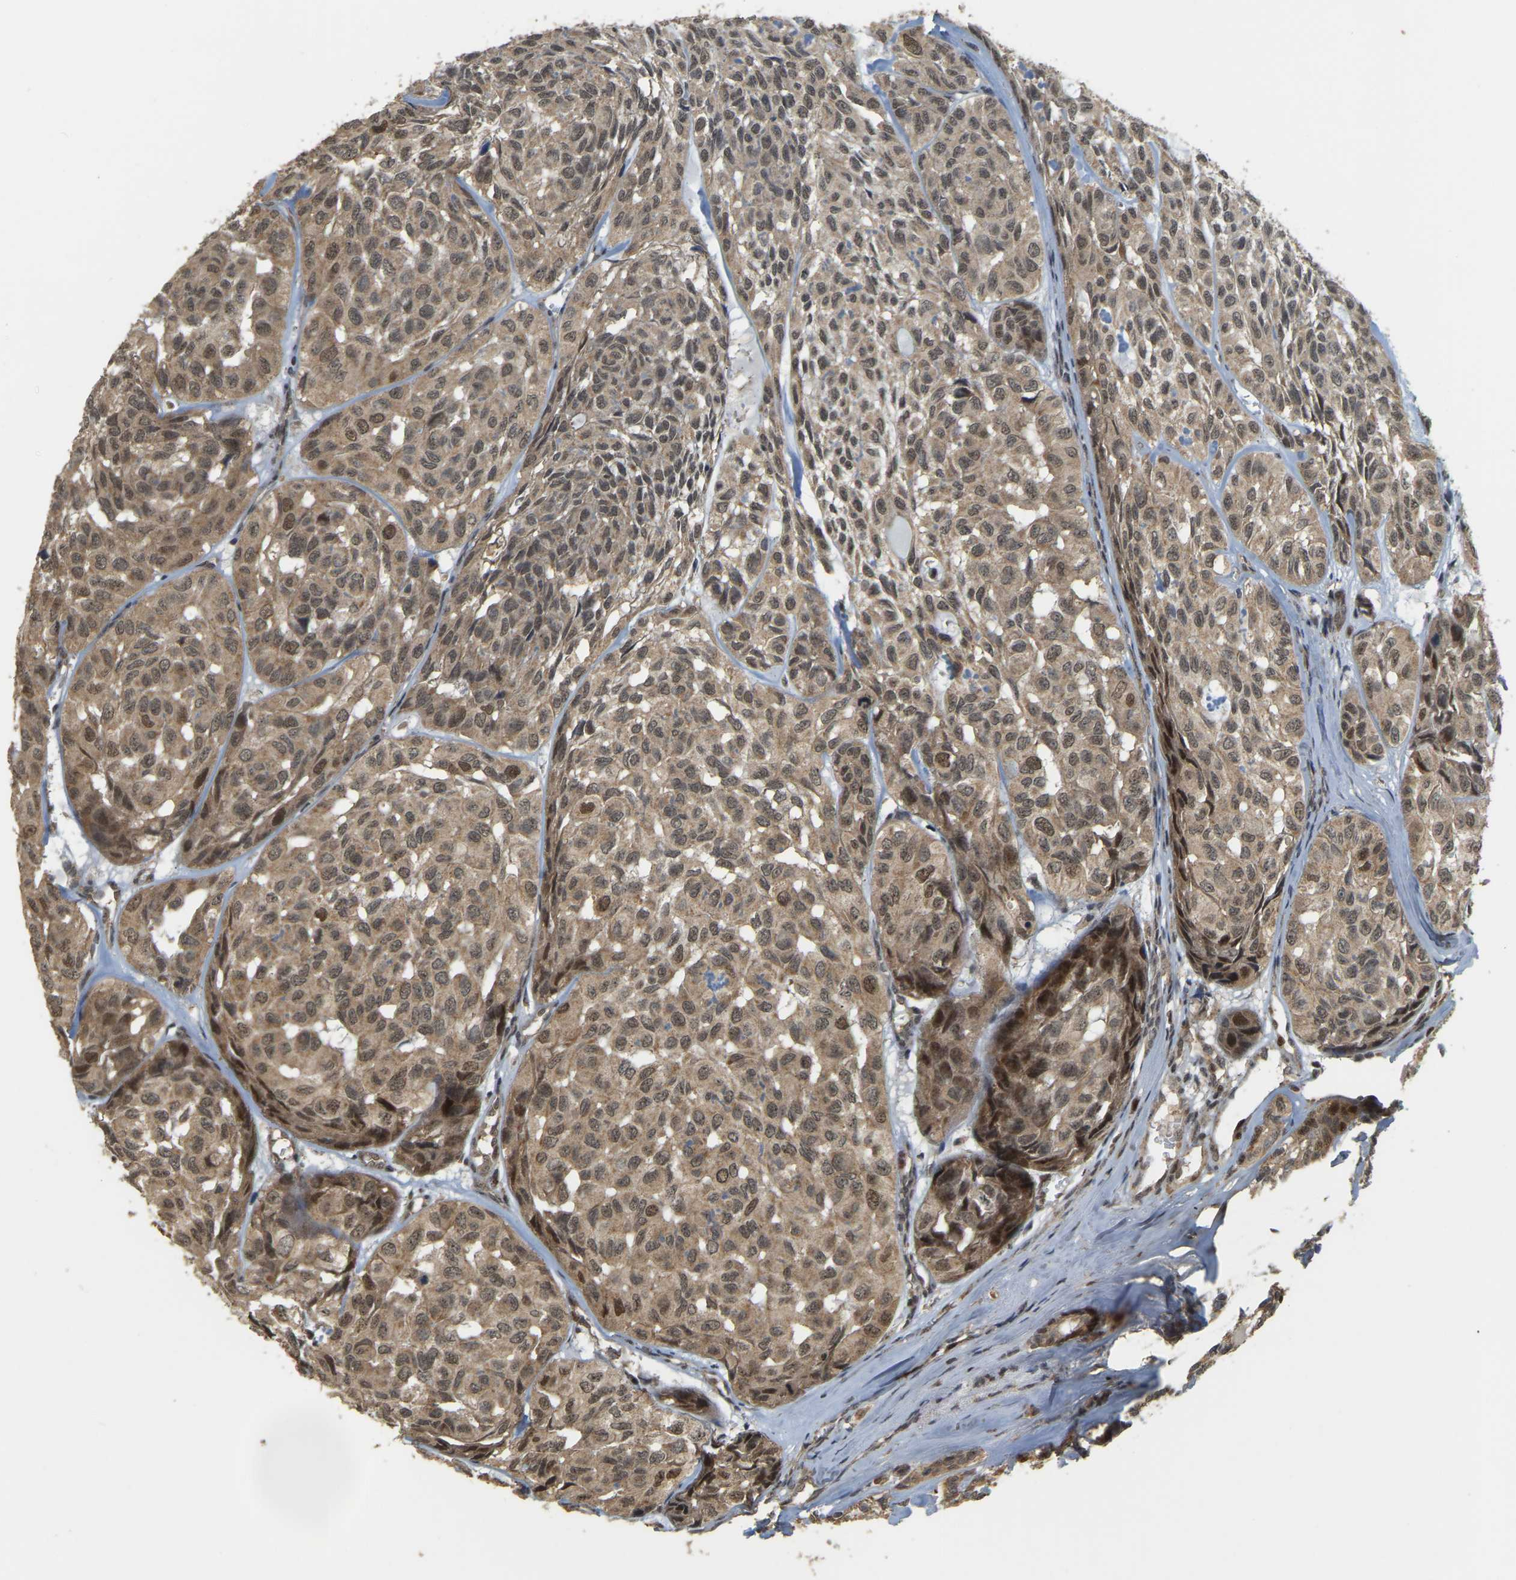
{"staining": {"intensity": "moderate", "quantity": ">75%", "location": "cytoplasmic/membranous,nuclear"}, "tissue": "head and neck cancer", "cell_type": "Tumor cells", "image_type": "cancer", "snomed": [{"axis": "morphology", "description": "Adenocarcinoma, NOS"}, {"axis": "topography", "description": "Salivary gland, NOS"}, {"axis": "topography", "description": "Head-Neck"}], "caption": "Protein staining exhibits moderate cytoplasmic/membranous and nuclear positivity in approximately >75% of tumor cells in head and neck adenocarcinoma.", "gene": "BRF2", "patient": {"sex": "female", "age": 76}}